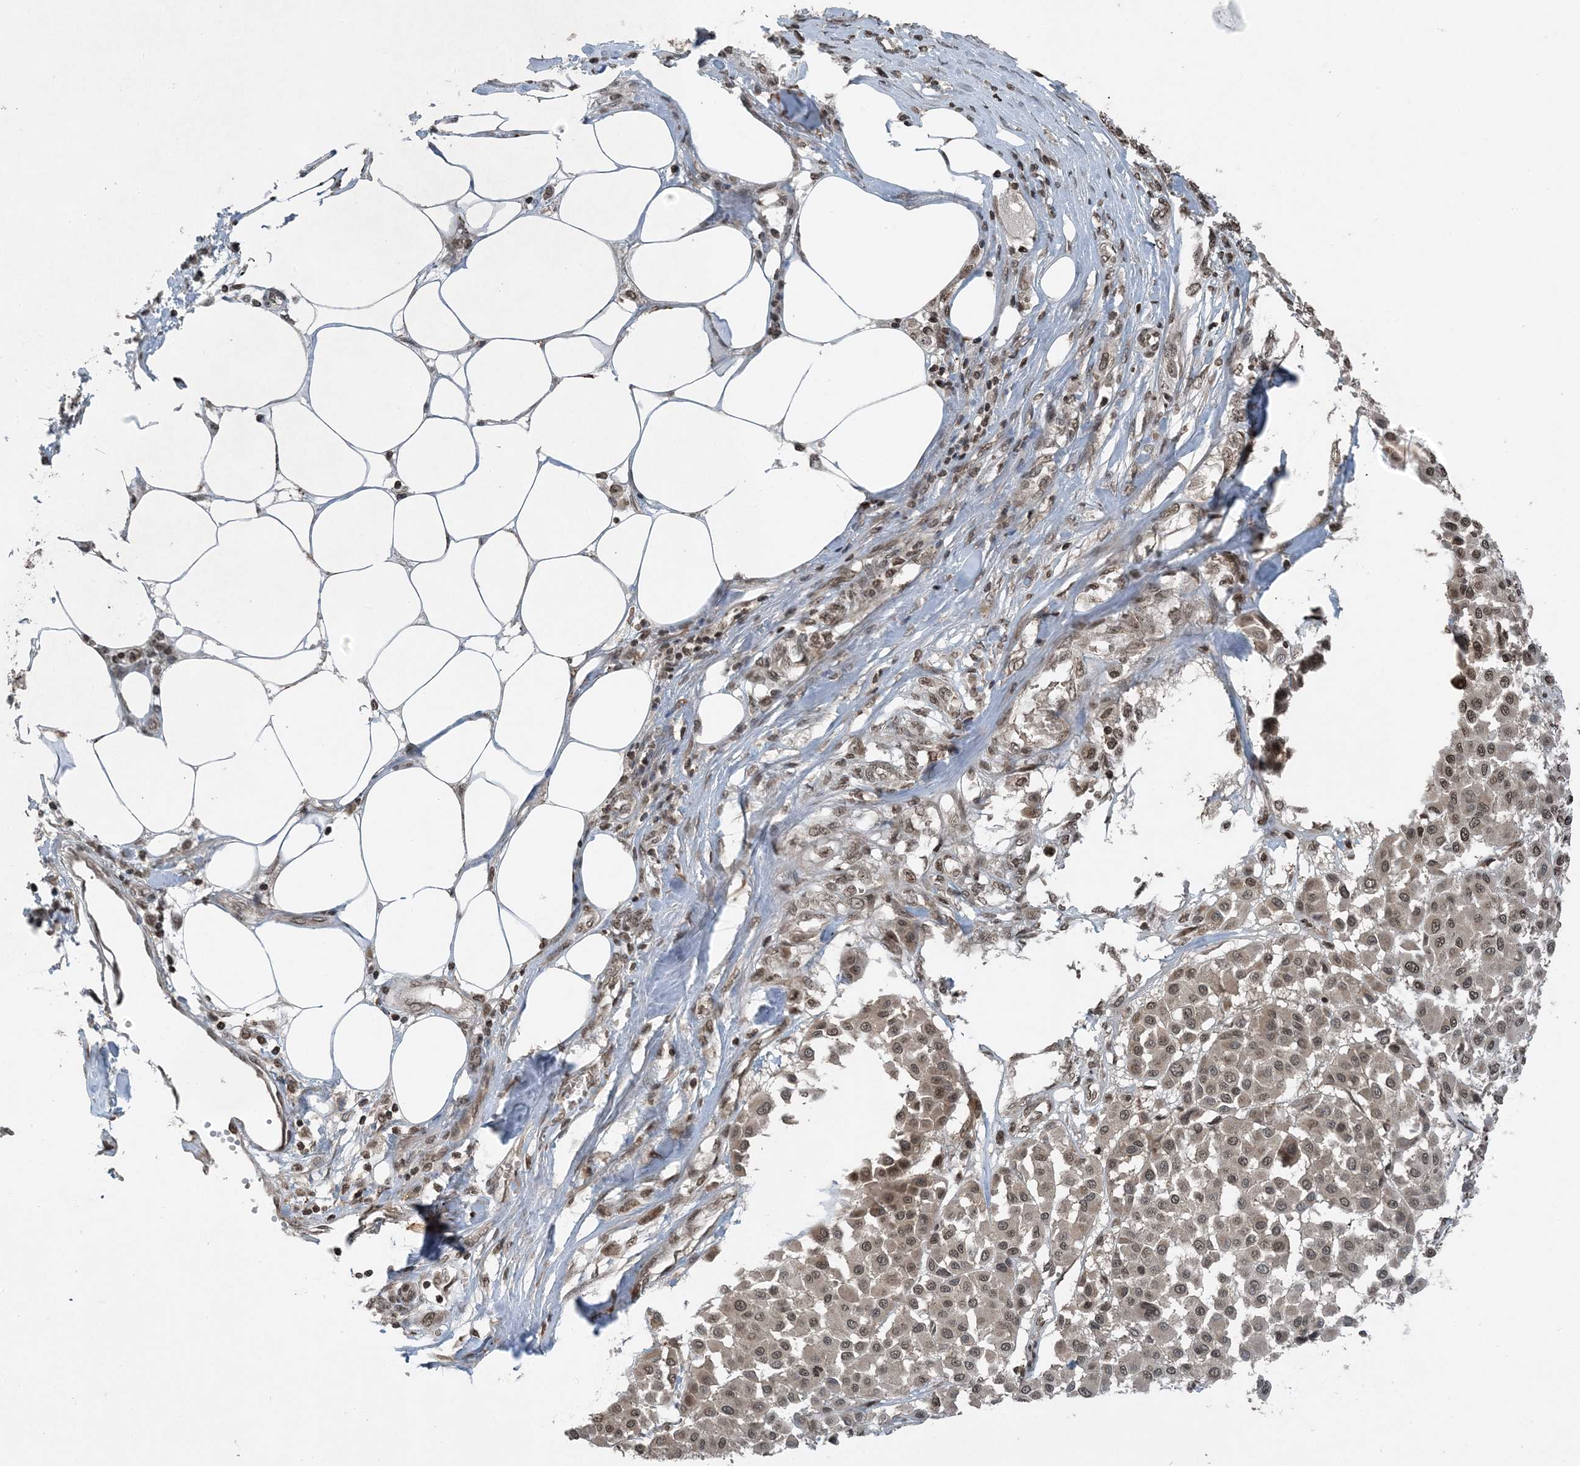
{"staining": {"intensity": "moderate", "quantity": "25%-75%", "location": "nuclear"}, "tissue": "melanoma", "cell_type": "Tumor cells", "image_type": "cancer", "snomed": [{"axis": "morphology", "description": "Malignant melanoma, Metastatic site"}, {"axis": "topography", "description": "Soft tissue"}], "caption": "Immunohistochemical staining of malignant melanoma (metastatic site) exhibits medium levels of moderate nuclear staining in approximately 25%-75% of tumor cells.", "gene": "ZFAND2B", "patient": {"sex": "male", "age": 41}}